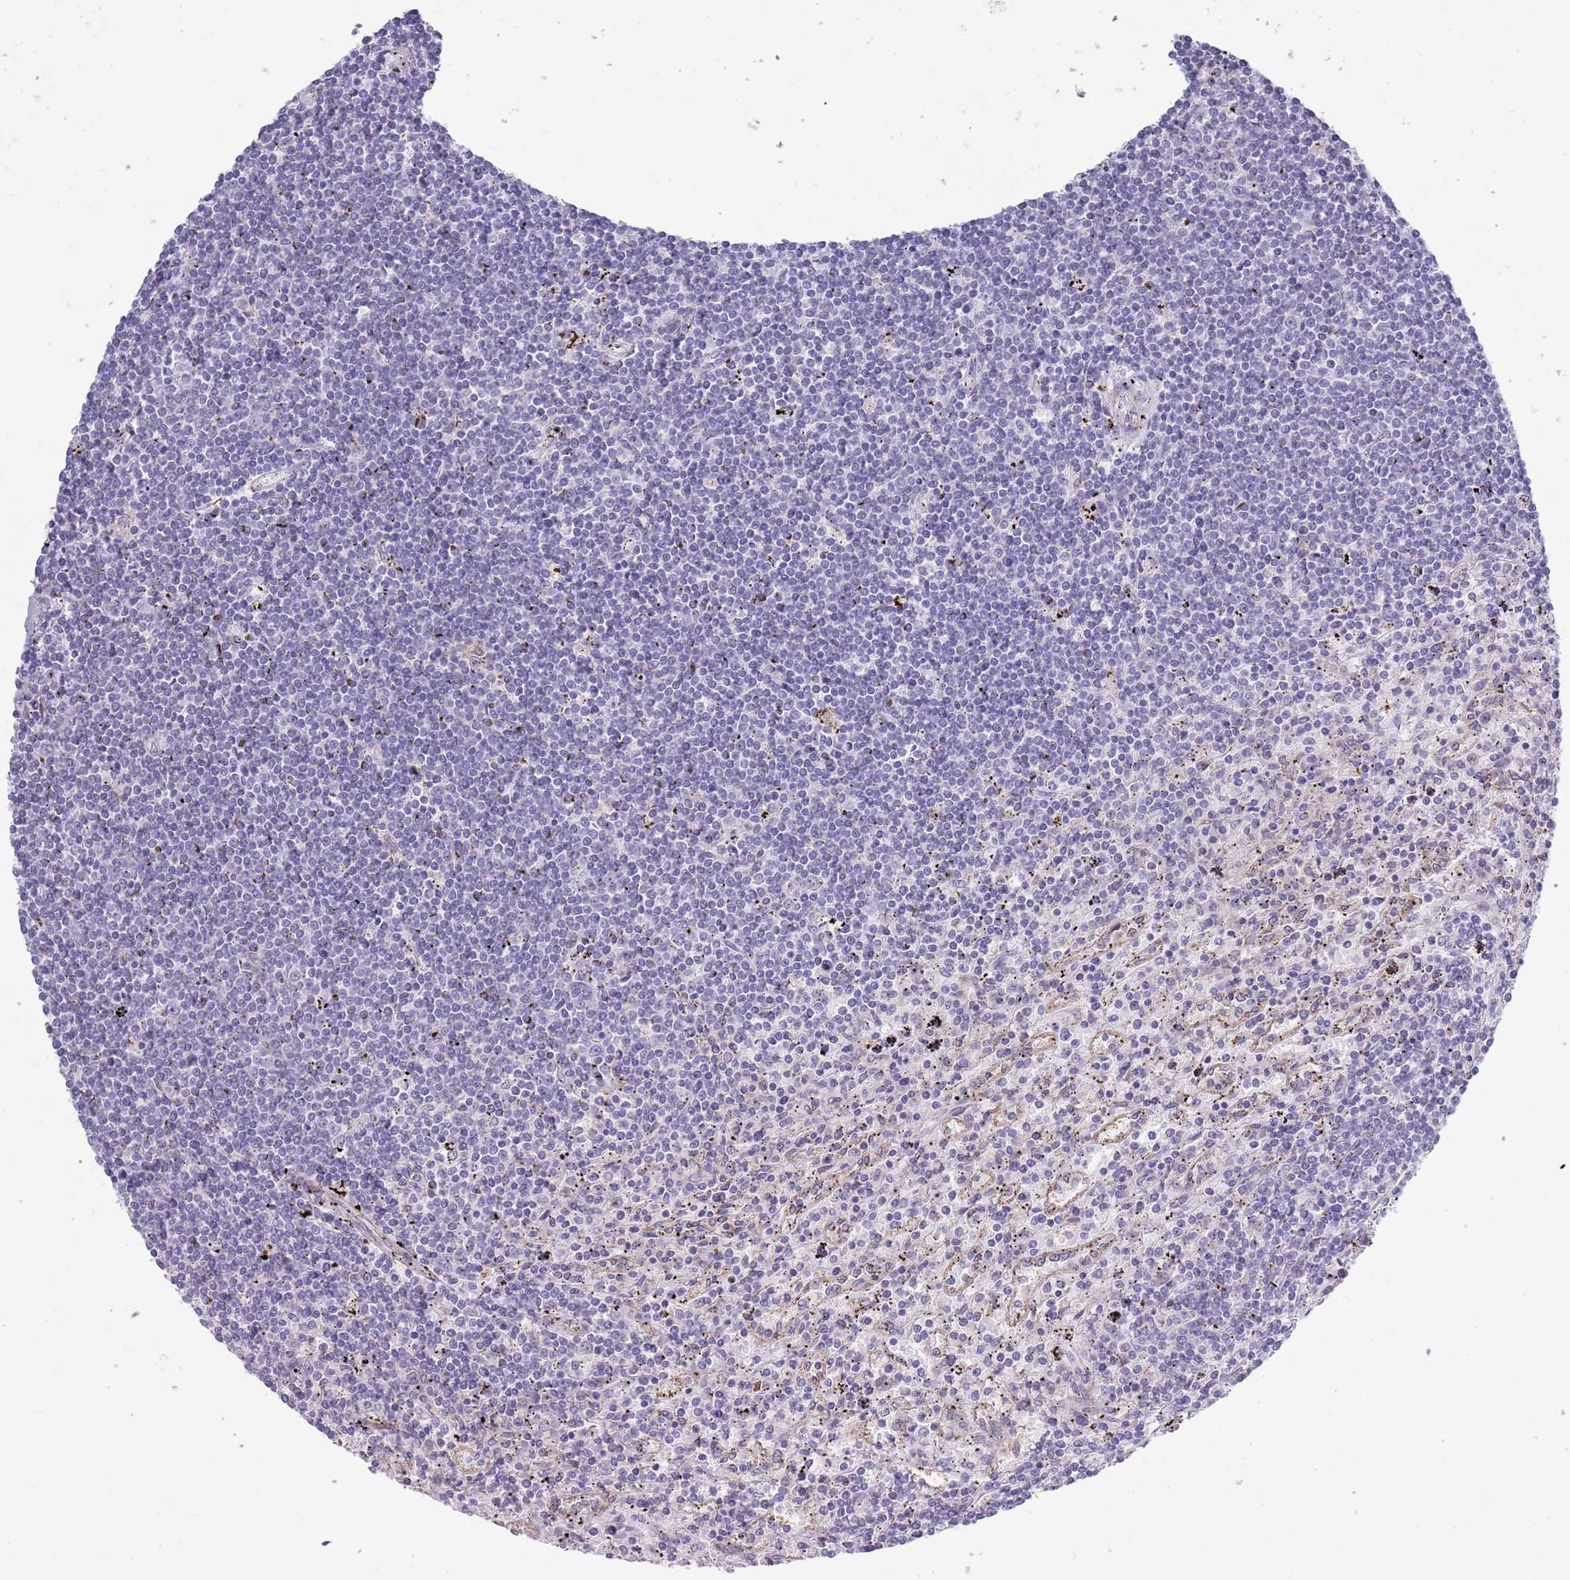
{"staining": {"intensity": "negative", "quantity": "none", "location": "none"}, "tissue": "lymphoma", "cell_type": "Tumor cells", "image_type": "cancer", "snomed": [{"axis": "morphology", "description": "Malignant lymphoma, non-Hodgkin's type, Low grade"}, {"axis": "topography", "description": "Spleen"}], "caption": "Lymphoma stained for a protein using immunohistochemistry displays no positivity tumor cells.", "gene": "ACSBG1", "patient": {"sex": "male", "age": 76}}